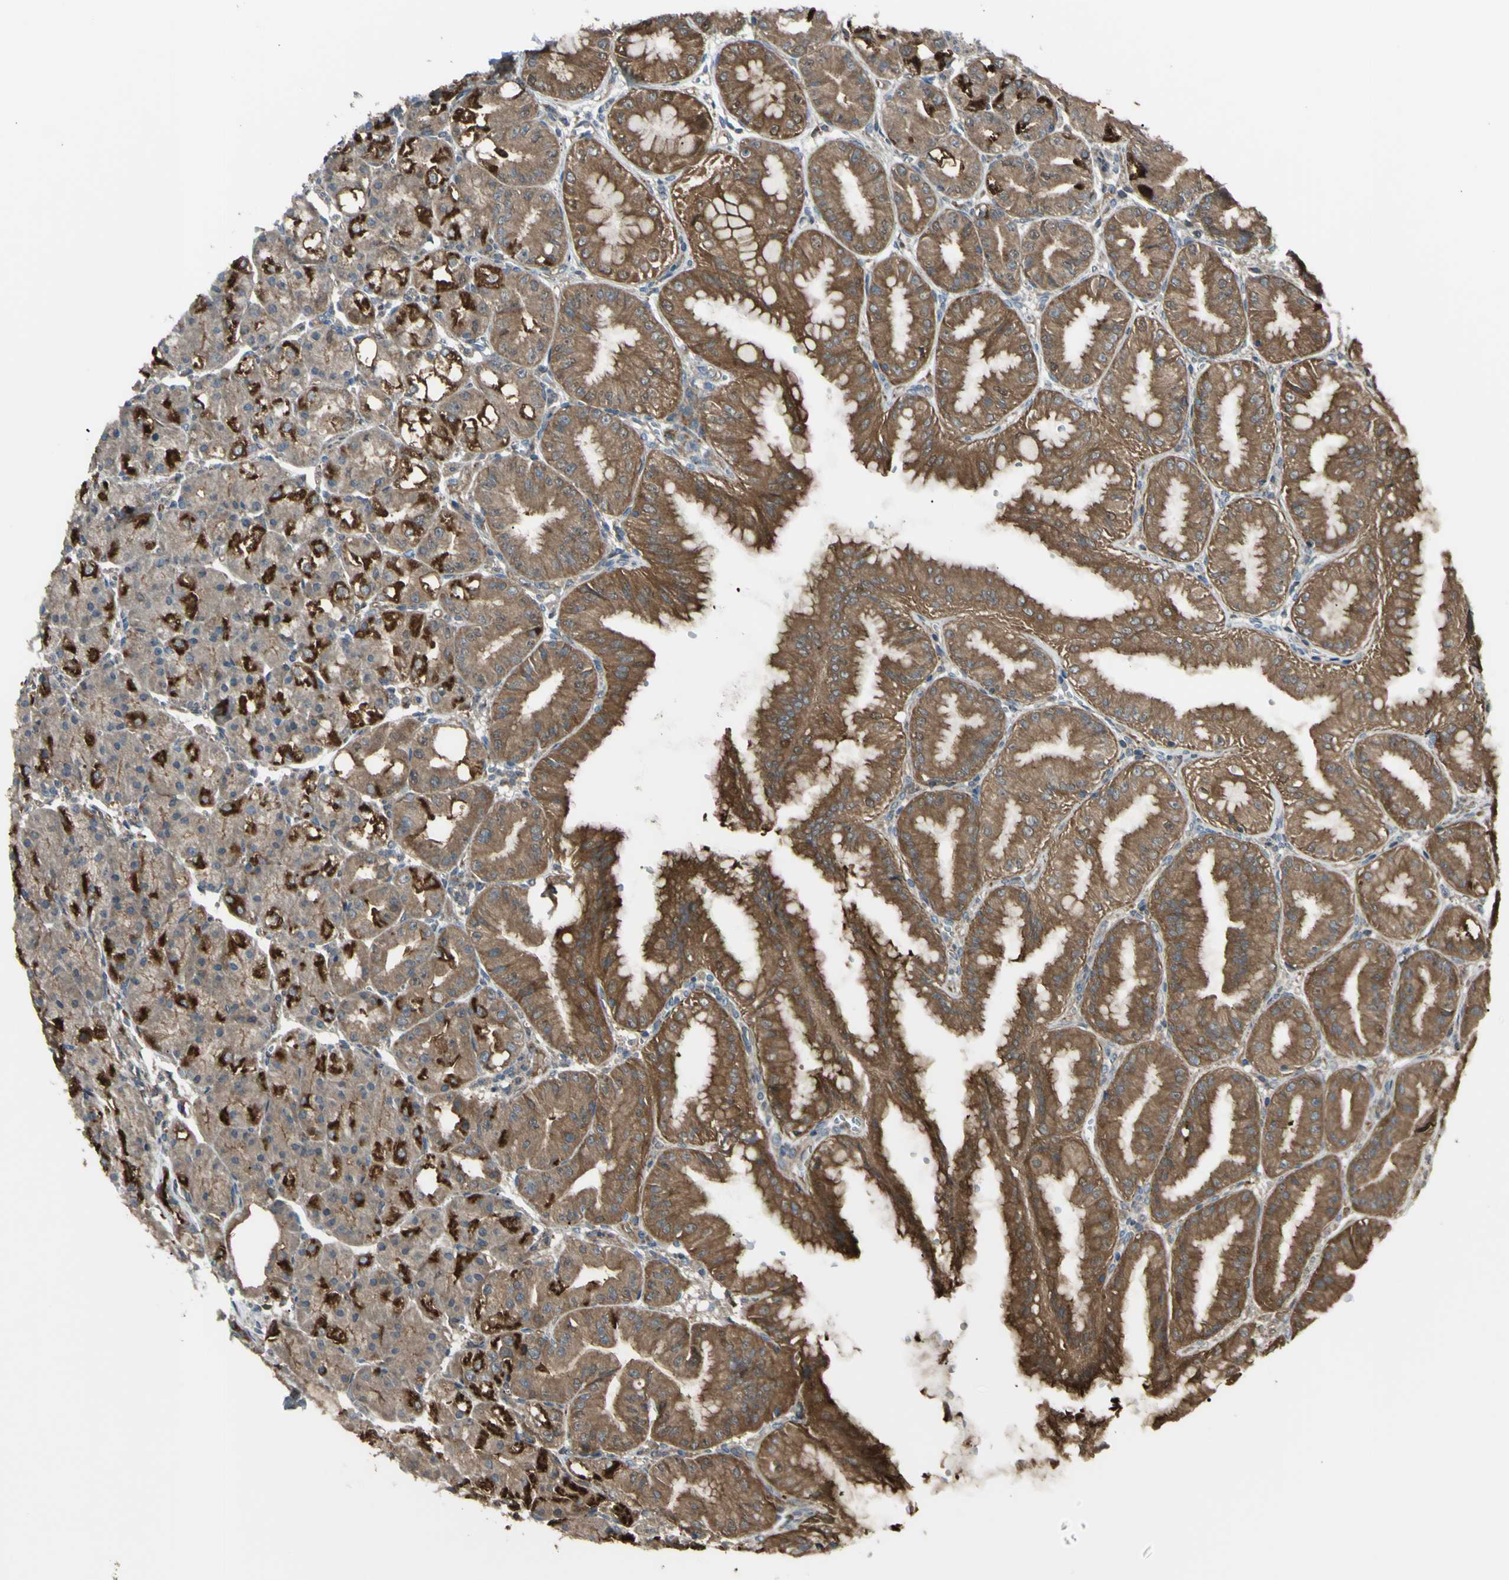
{"staining": {"intensity": "strong", "quantity": "<25%", "location": "cytoplasmic/membranous"}, "tissue": "stomach", "cell_type": "Glandular cells", "image_type": "normal", "snomed": [{"axis": "morphology", "description": "Normal tissue, NOS"}, {"axis": "topography", "description": "Stomach, lower"}], "caption": "Approximately <25% of glandular cells in normal stomach exhibit strong cytoplasmic/membranous protein staining as visualized by brown immunohistochemical staining.", "gene": "FLII", "patient": {"sex": "male", "age": 71}}